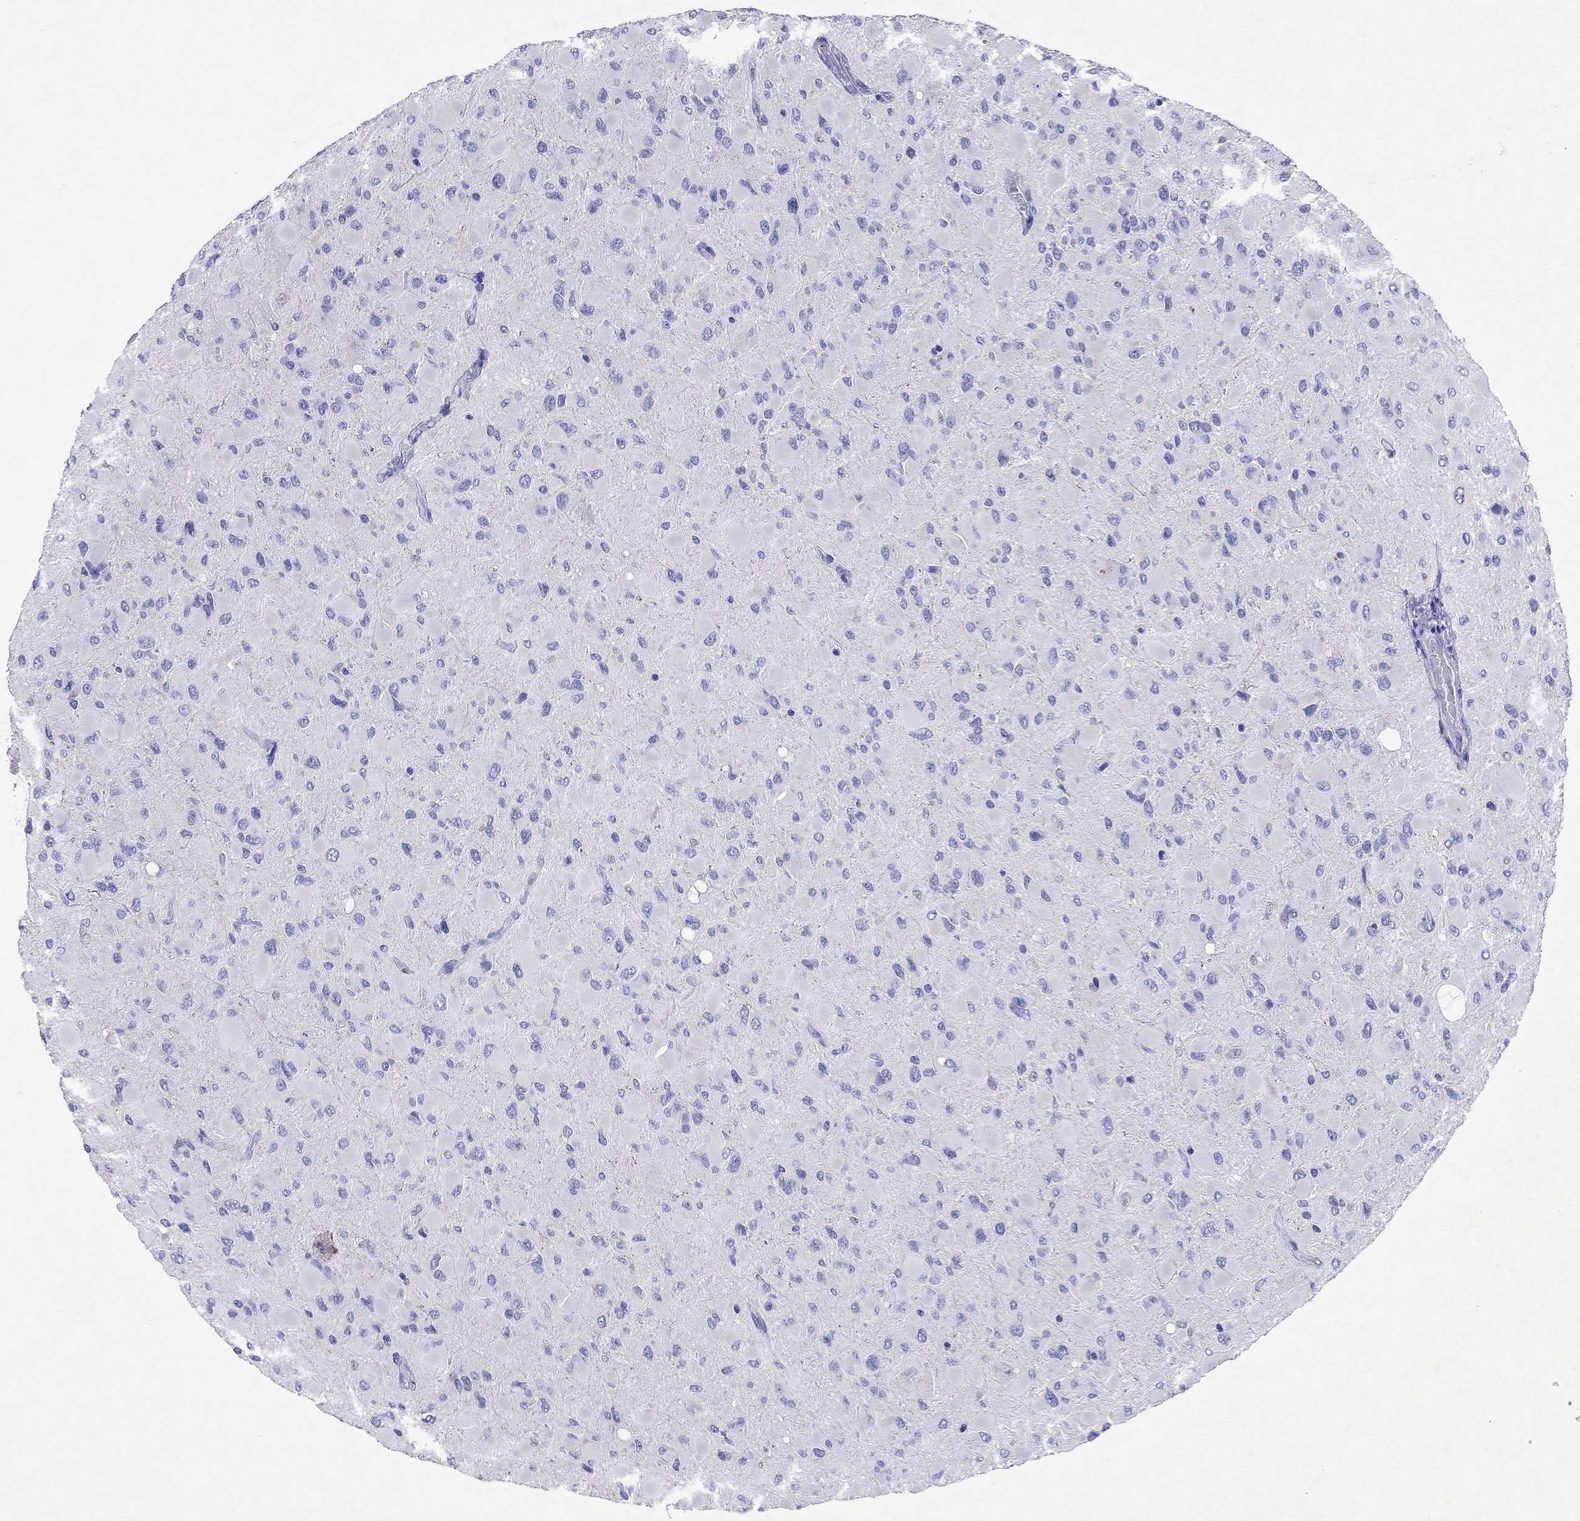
{"staining": {"intensity": "negative", "quantity": "none", "location": "none"}, "tissue": "glioma", "cell_type": "Tumor cells", "image_type": "cancer", "snomed": [{"axis": "morphology", "description": "Glioma, malignant, High grade"}, {"axis": "topography", "description": "Cerebral cortex"}], "caption": "The image shows no staining of tumor cells in glioma.", "gene": "ARMC12", "patient": {"sex": "female", "age": 36}}